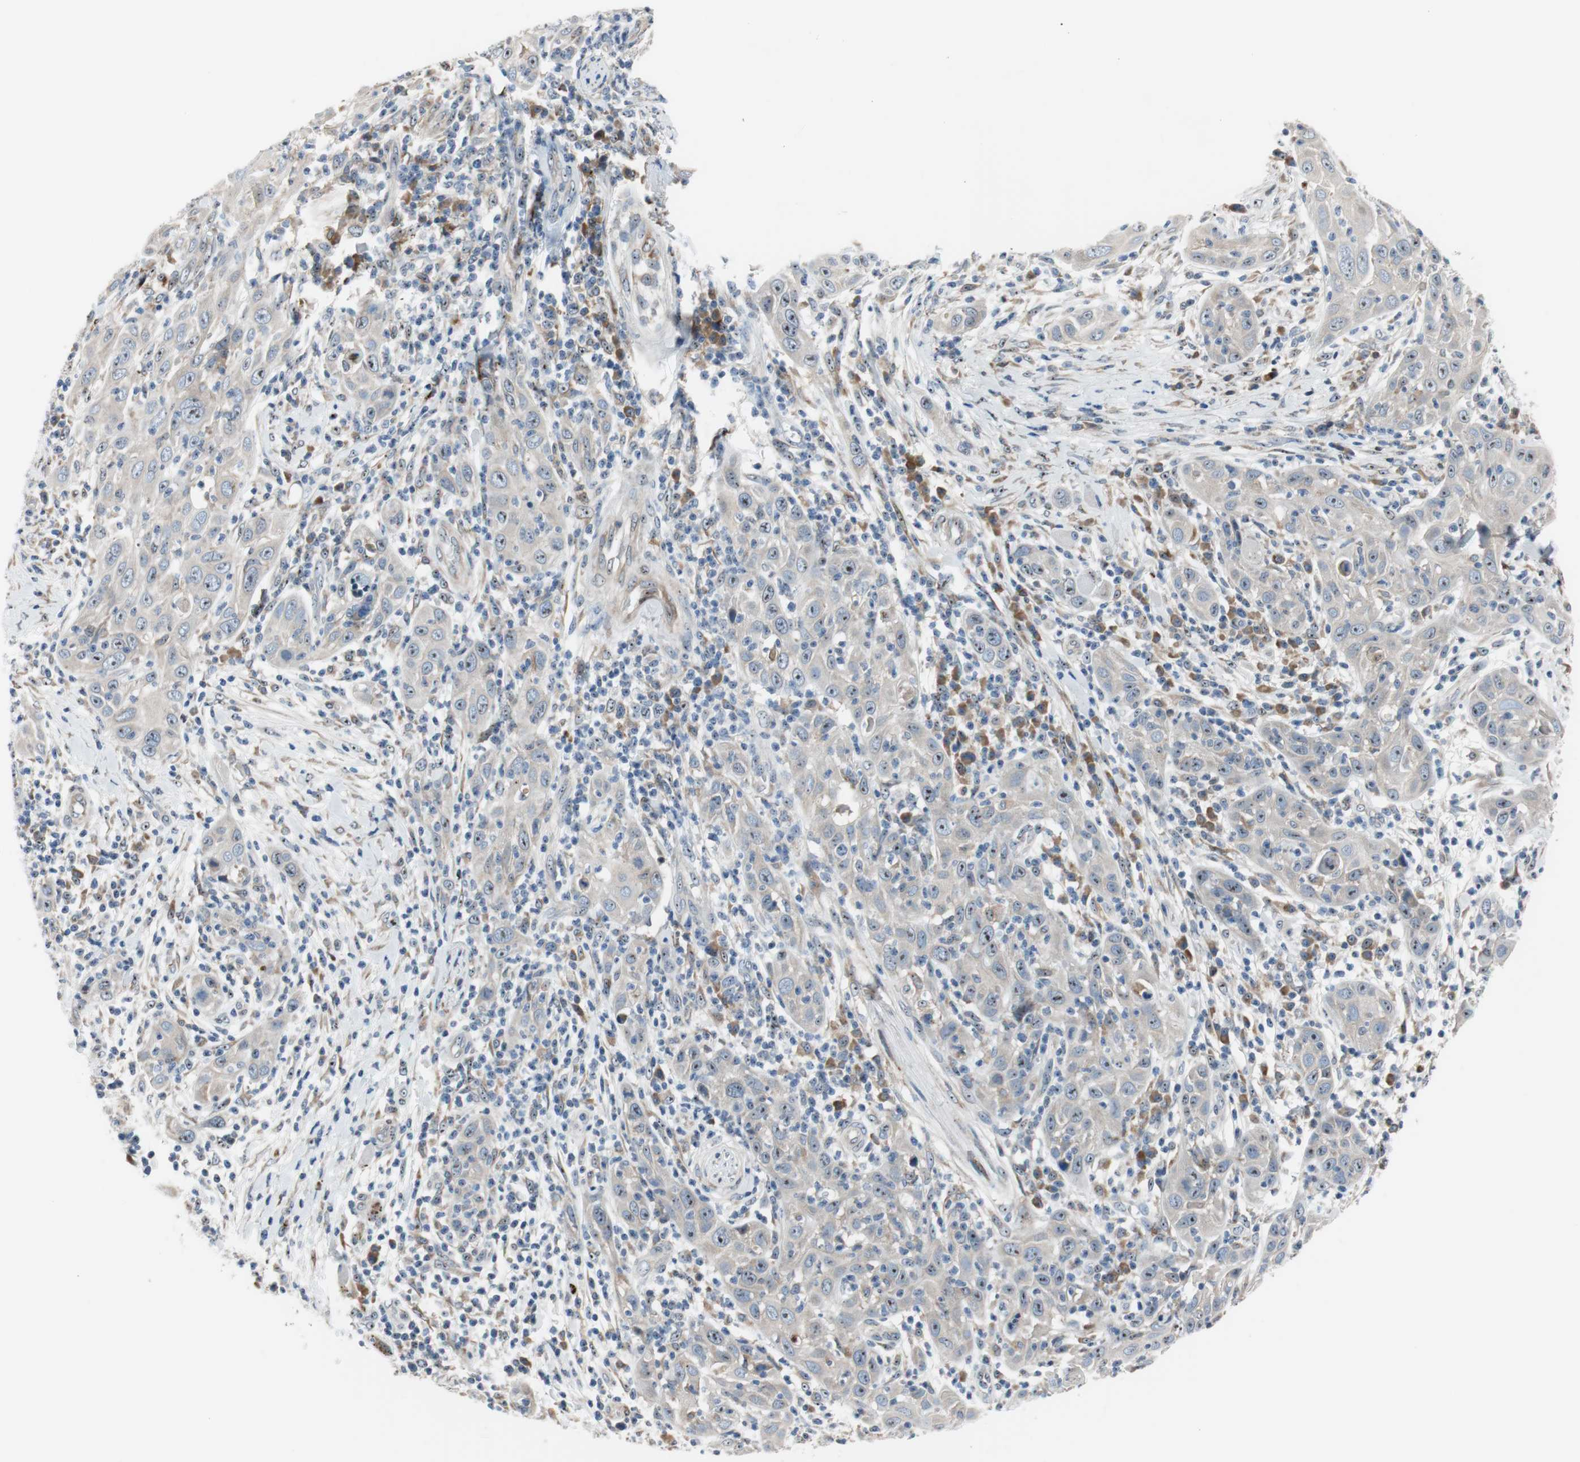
{"staining": {"intensity": "weak", "quantity": ">75%", "location": "cytoplasmic/membranous"}, "tissue": "skin cancer", "cell_type": "Tumor cells", "image_type": "cancer", "snomed": [{"axis": "morphology", "description": "Squamous cell carcinoma, NOS"}, {"axis": "topography", "description": "Skin"}], "caption": "Skin cancer stained for a protein displays weak cytoplasmic/membranous positivity in tumor cells.", "gene": "TMED7", "patient": {"sex": "female", "age": 88}}